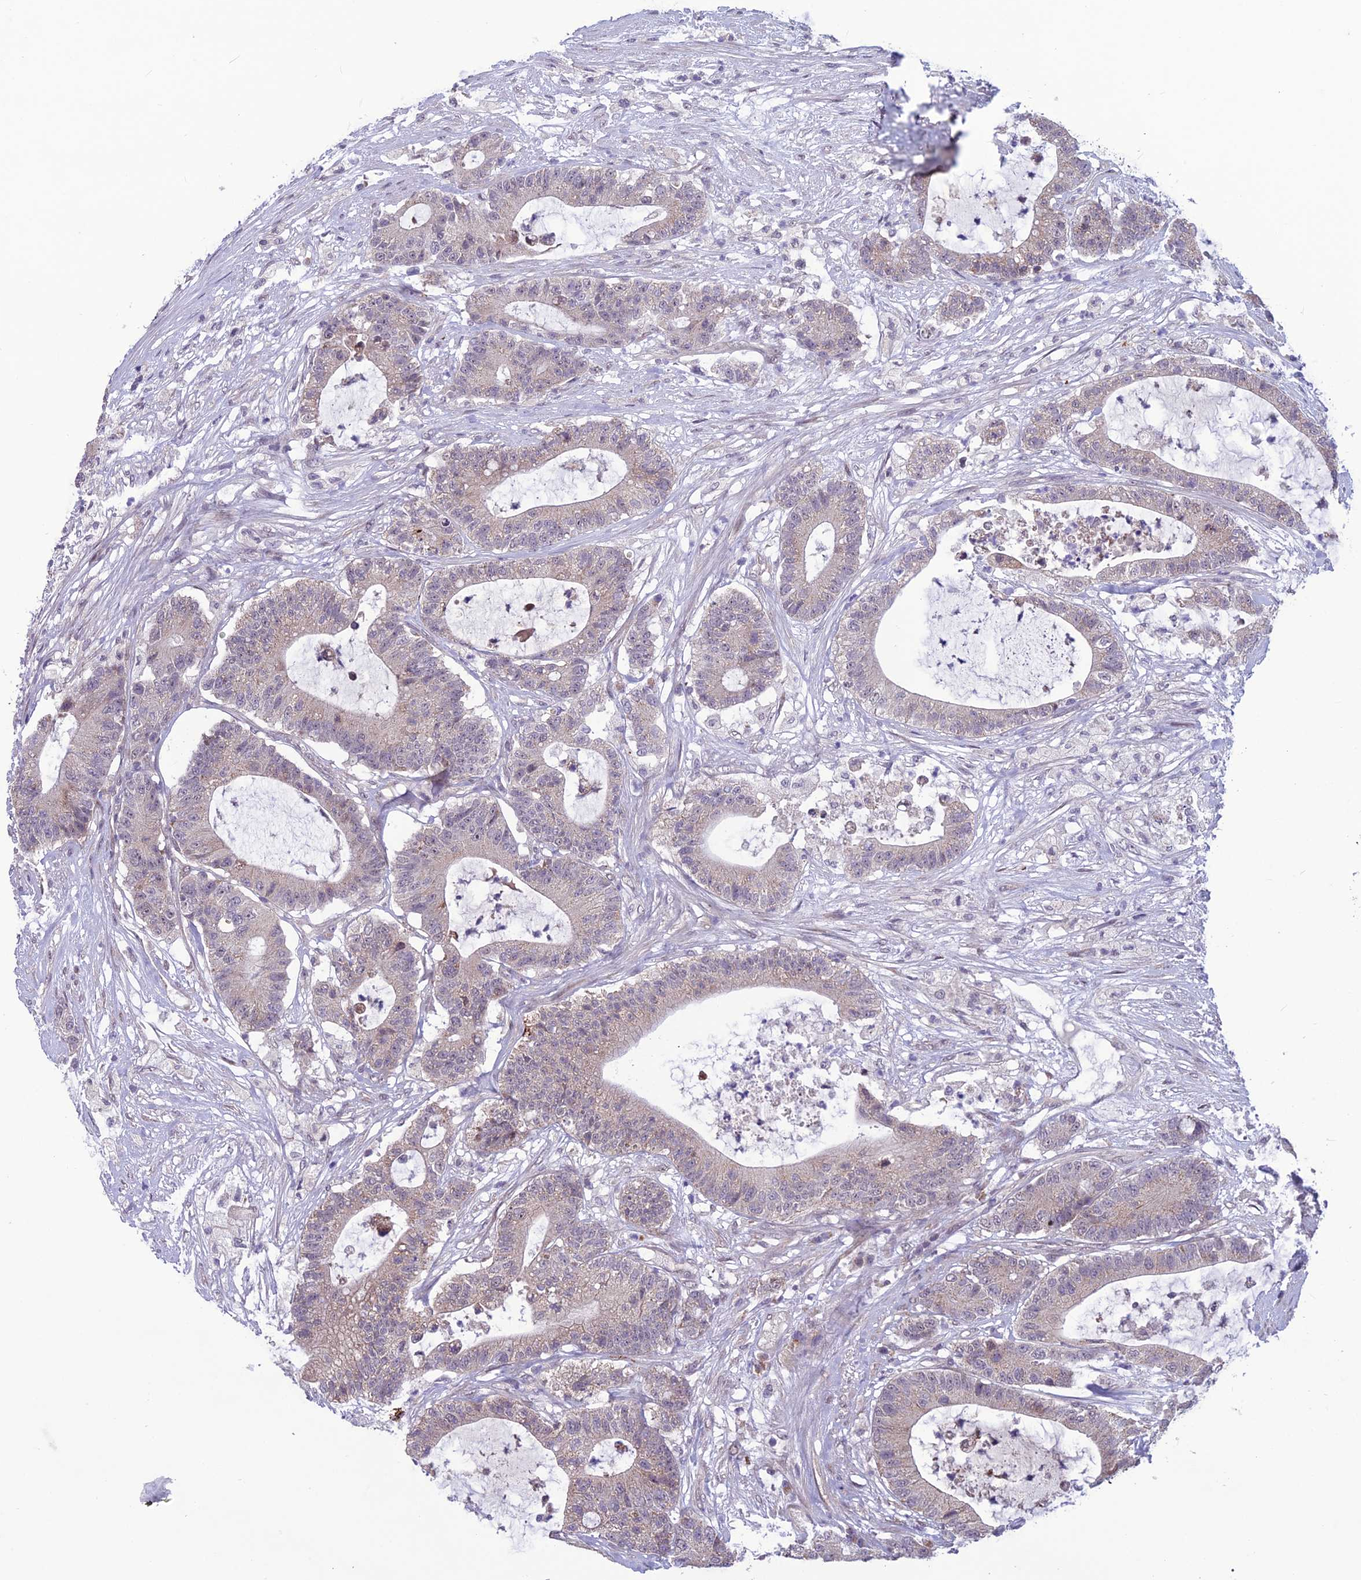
{"staining": {"intensity": "weak", "quantity": "<25%", "location": "cytoplasmic/membranous"}, "tissue": "colorectal cancer", "cell_type": "Tumor cells", "image_type": "cancer", "snomed": [{"axis": "morphology", "description": "Adenocarcinoma, NOS"}, {"axis": "topography", "description": "Colon"}], "caption": "This is an immunohistochemistry micrograph of human colorectal cancer (adenocarcinoma). There is no positivity in tumor cells.", "gene": "FBRS", "patient": {"sex": "female", "age": 84}}